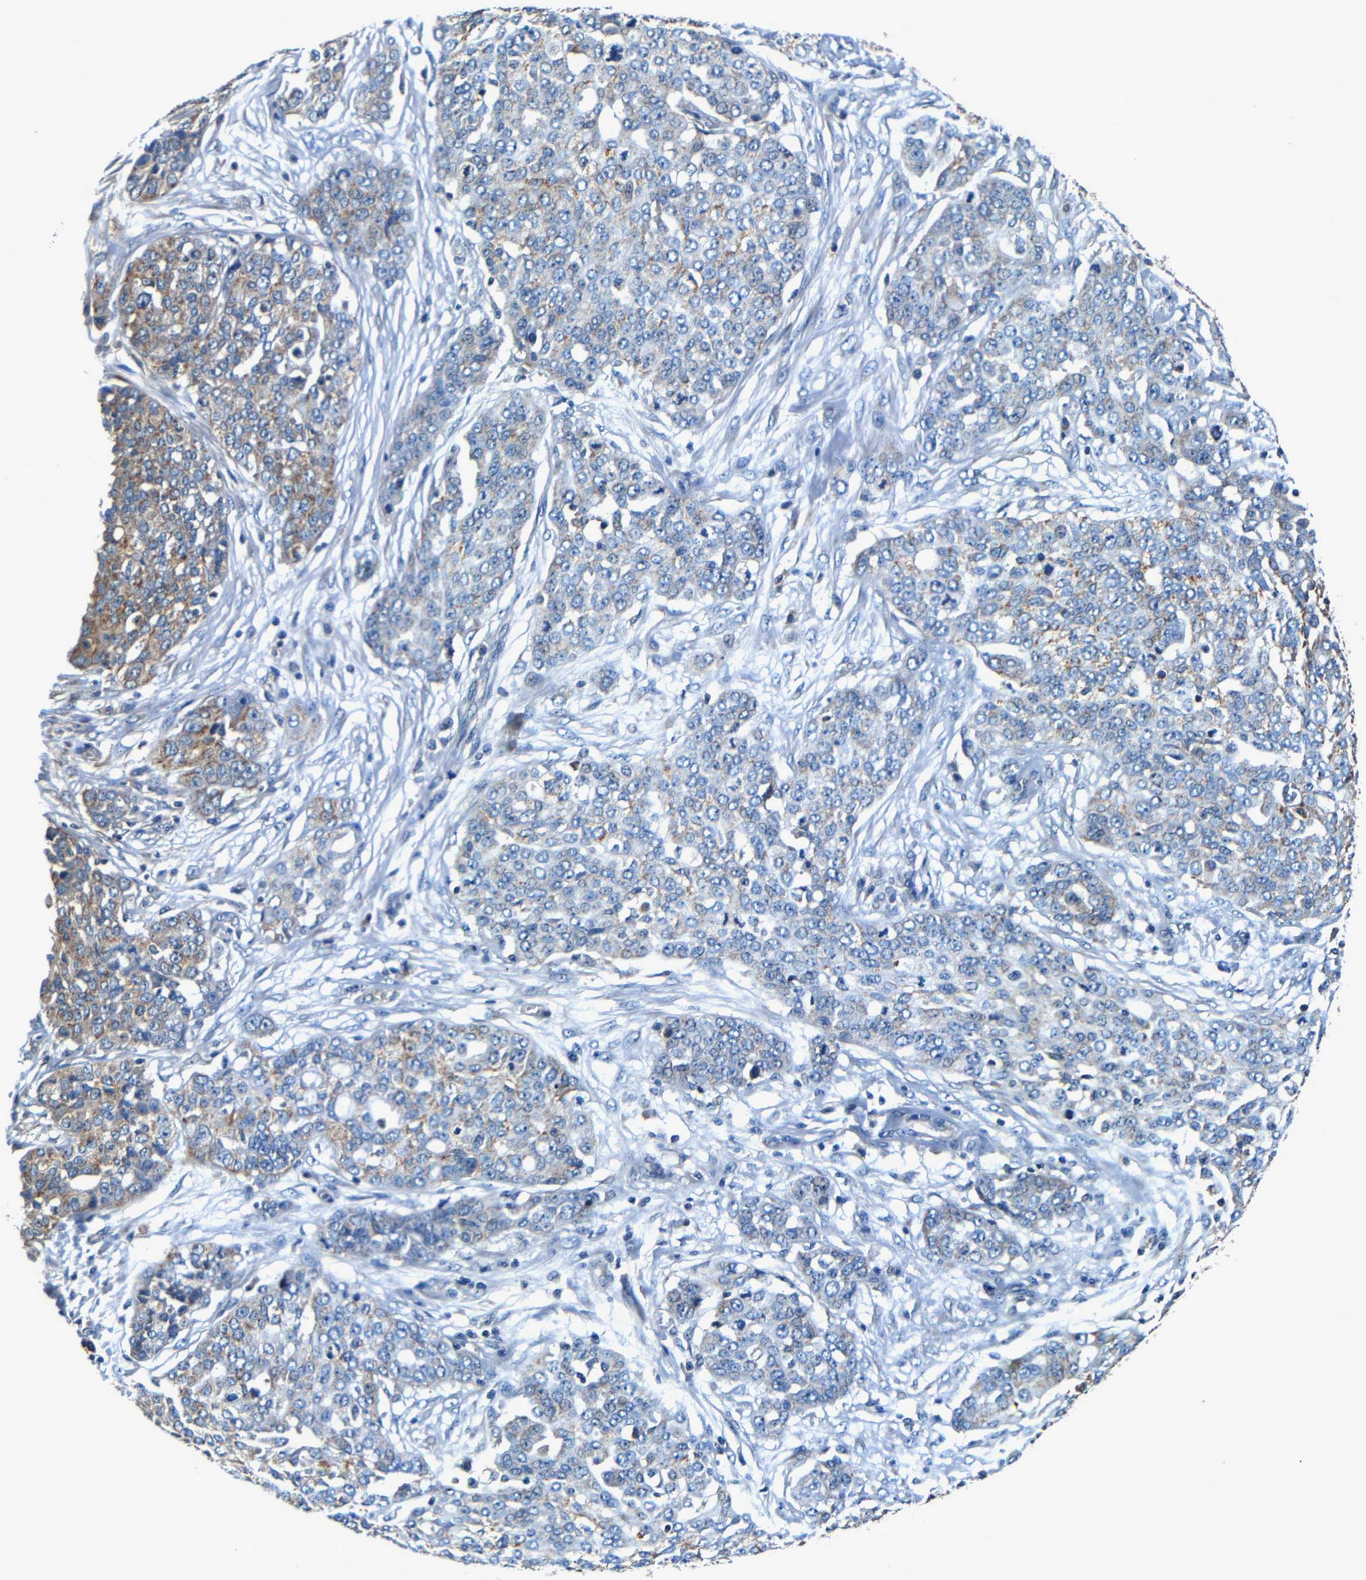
{"staining": {"intensity": "moderate", "quantity": "<25%", "location": "cytoplasmic/membranous"}, "tissue": "ovarian cancer", "cell_type": "Tumor cells", "image_type": "cancer", "snomed": [{"axis": "morphology", "description": "Cystadenocarcinoma, serous, NOS"}, {"axis": "topography", "description": "Soft tissue"}, {"axis": "topography", "description": "Ovary"}], "caption": "Brown immunohistochemical staining in human ovarian serous cystadenocarcinoma reveals moderate cytoplasmic/membranous expression in approximately <25% of tumor cells. The protein of interest is stained brown, and the nuclei are stained in blue (DAB (3,3'-diaminobenzidine) IHC with brightfield microscopy, high magnification).", "gene": "MTX1", "patient": {"sex": "female", "age": 57}}